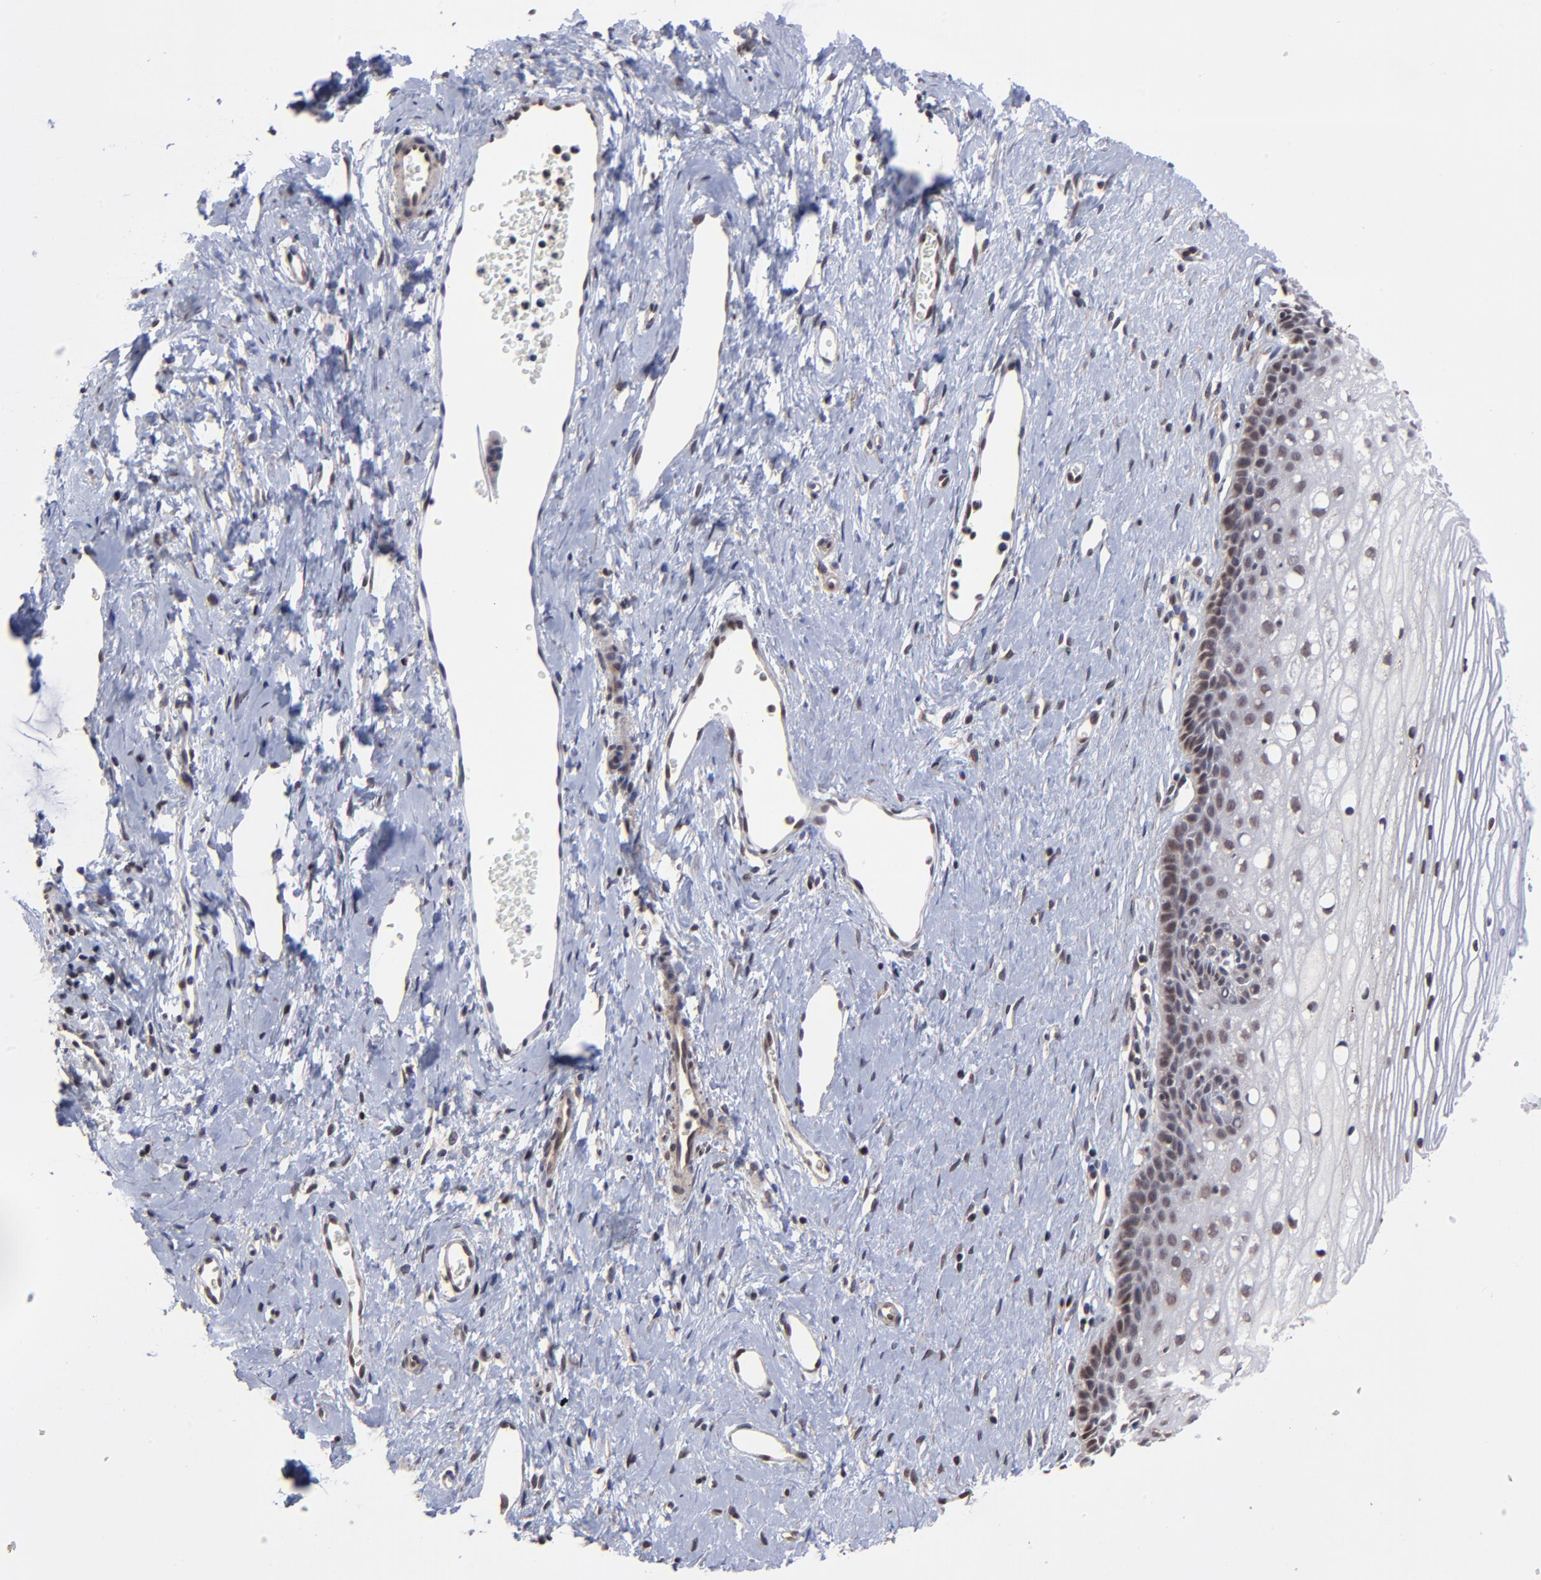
{"staining": {"intensity": "weak", "quantity": ">75%", "location": "cytoplasmic/membranous"}, "tissue": "cervix", "cell_type": "Glandular cells", "image_type": "normal", "snomed": [{"axis": "morphology", "description": "Normal tissue, NOS"}, {"axis": "topography", "description": "Cervix"}], "caption": "High-magnification brightfield microscopy of normal cervix stained with DAB (brown) and counterstained with hematoxylin (blue). glandular cells exhibit weak cytoplasmic/membranous staining is present in about>75% of cells.", "gene": "ZNF419", "patient": {"sex": "female", "age": 40}}